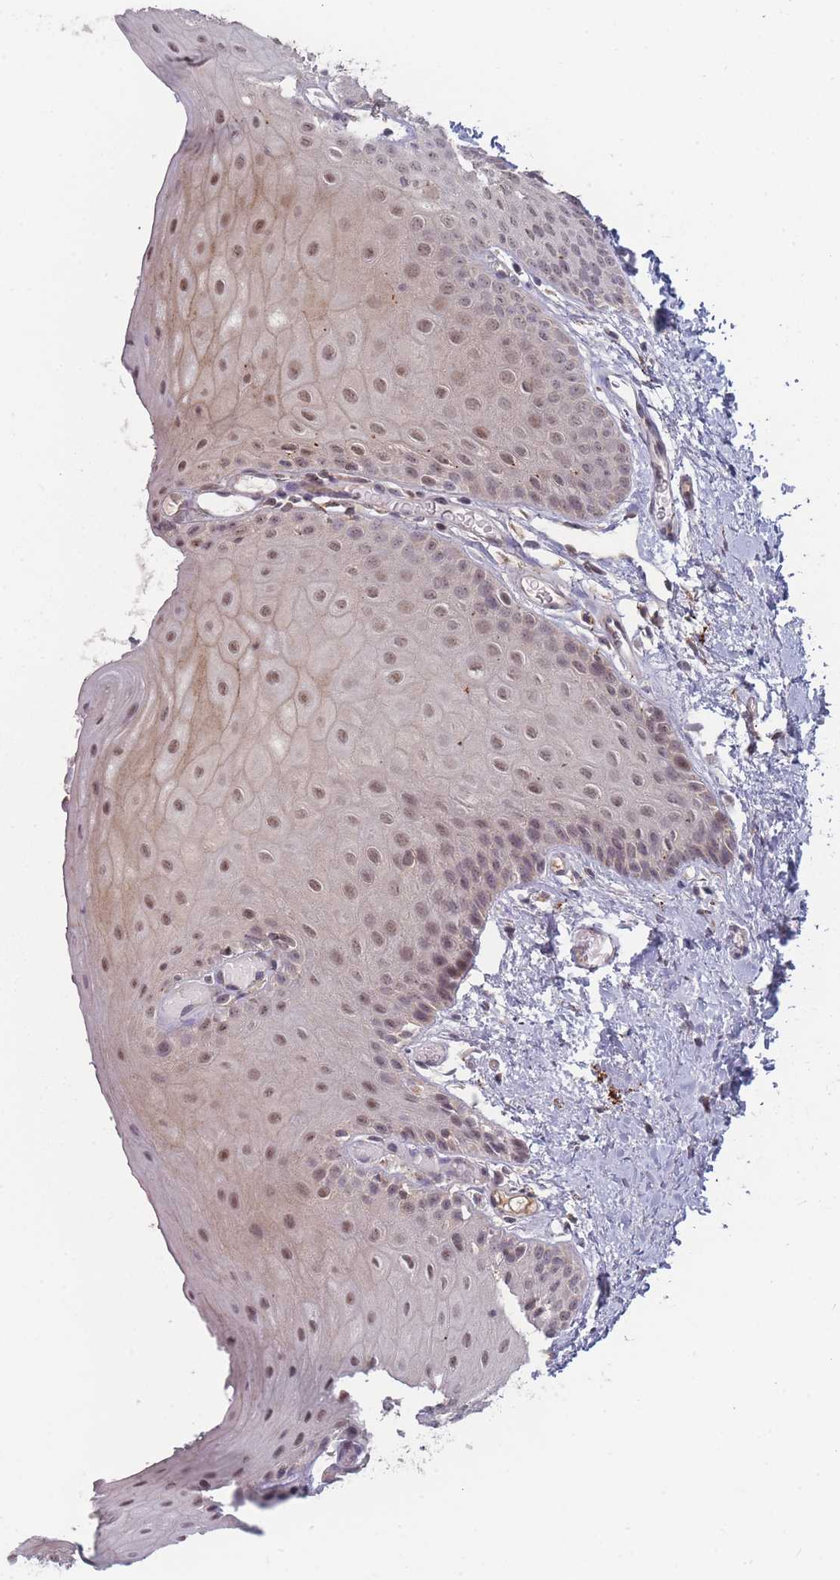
{"staining": {"intensity": "moderate", "quantity": ">75%", "location": "cytoplasmic/membranous,nuclear"}, "tissue": "oral mucosa", "cell_type": "Squamous epithelial cells", "image_type": "normal", "snomed": [{"axis": "morphology", "description": "Normal tissue, NOS"}, {"axis": "topography", "description": "Oral tissue"}], "caption": "This is a histology image of IHC staining of benign oral mucosa, which shows moderate positivity in the cytoplasmic/membranous,nuclear of squamous epithelial cells.", "gene": "TMEM232", "patient": {"sex": "female", "age": 67}}